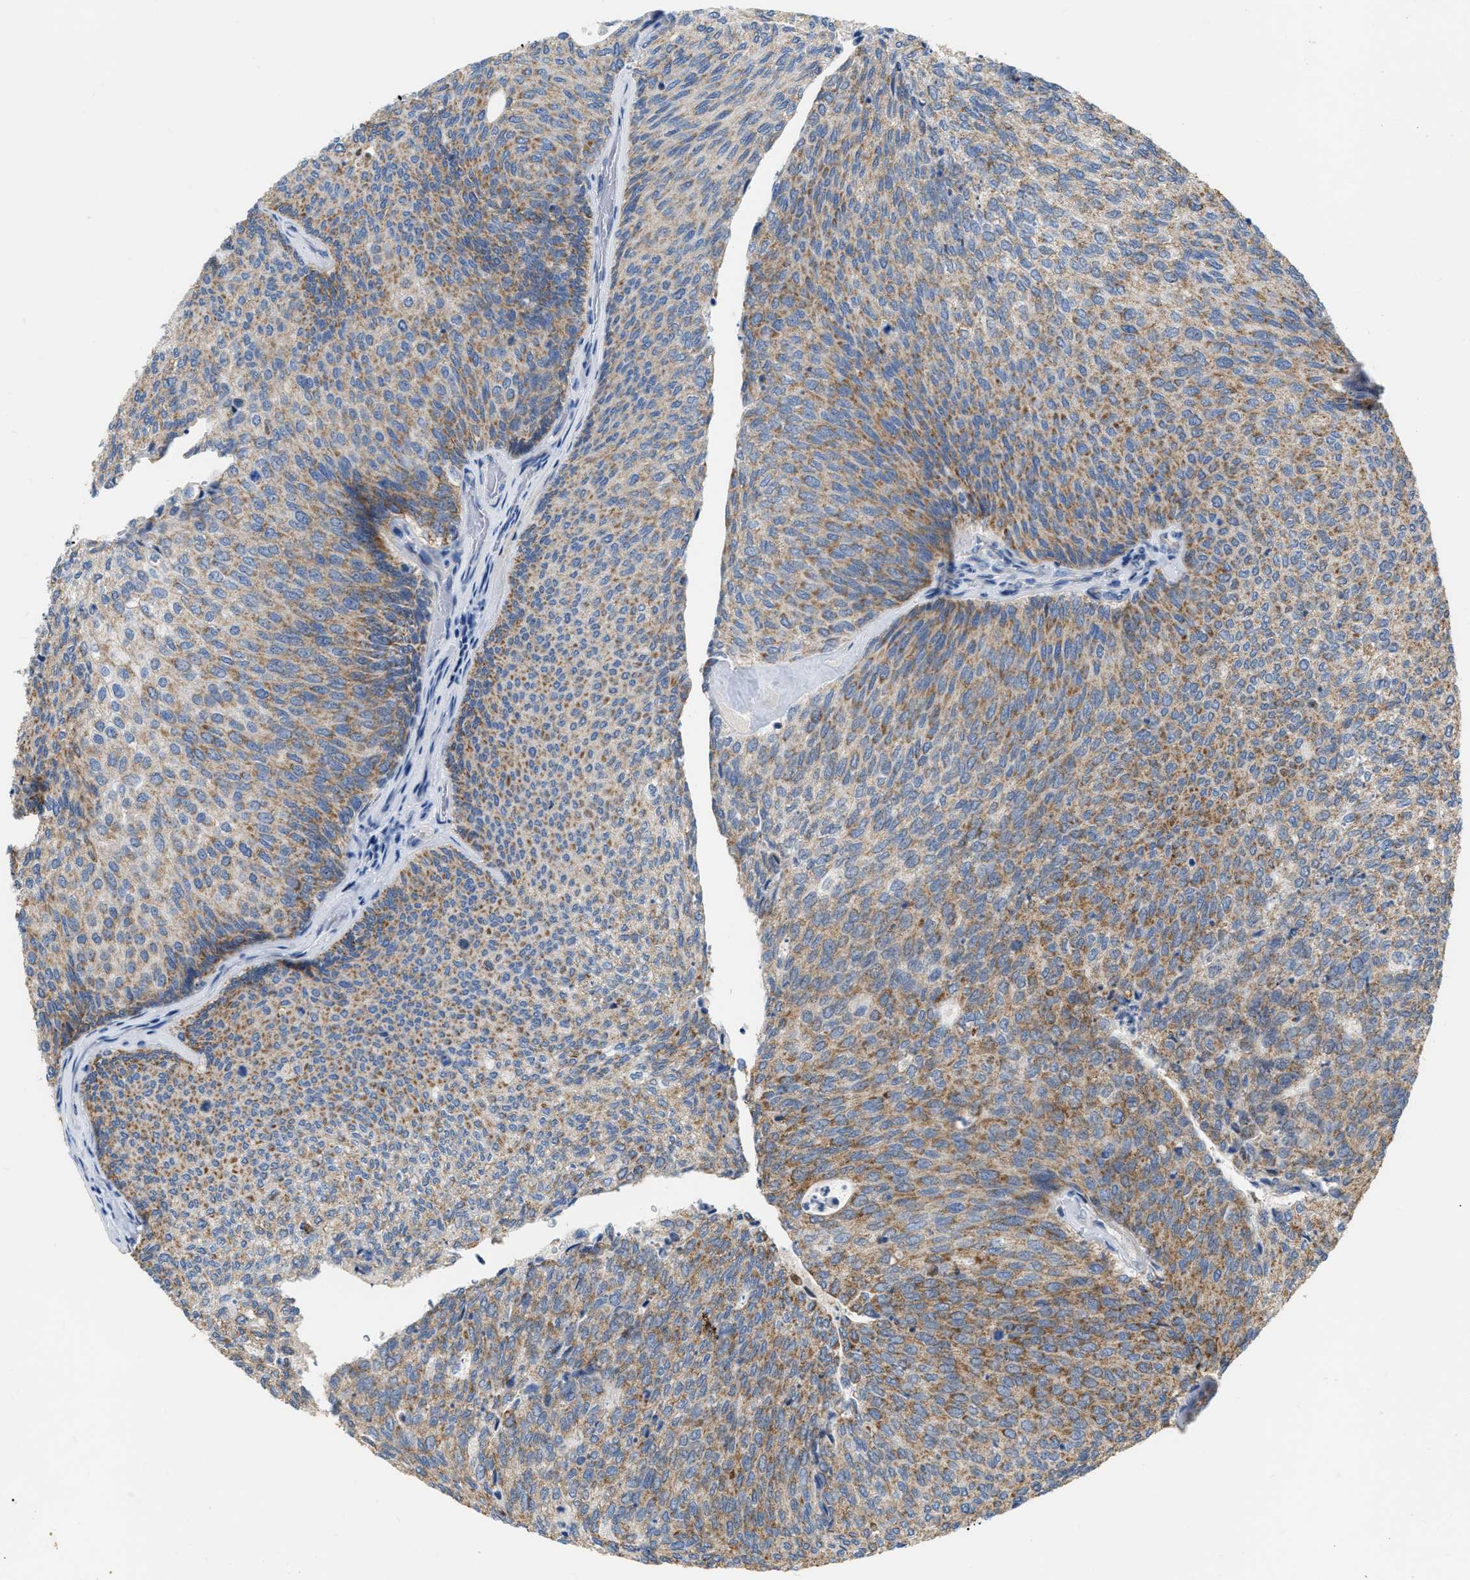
{"staining": {"intensity": "moderate", "quantity": ">75%", "location": "cytoplasmic/membranous"}, "tissue": "urothelial cancer", "cell_type": "Tumor cells", "image_type": "cancer", "snomed": [{"axis": "morphology", "description": "Urothelial carcinoma, Low grade"}, {"axis": "topography", "description": "Urinary bladder"}], "caption": "Urothelial cancer was stained to show a protein in brown. There is medium levels of moderate cytoplasmic/membranous staining in approximately >75% of tumor cells.", "gene": "DDX56", "patient": {"sex": "female", "age": 79}}